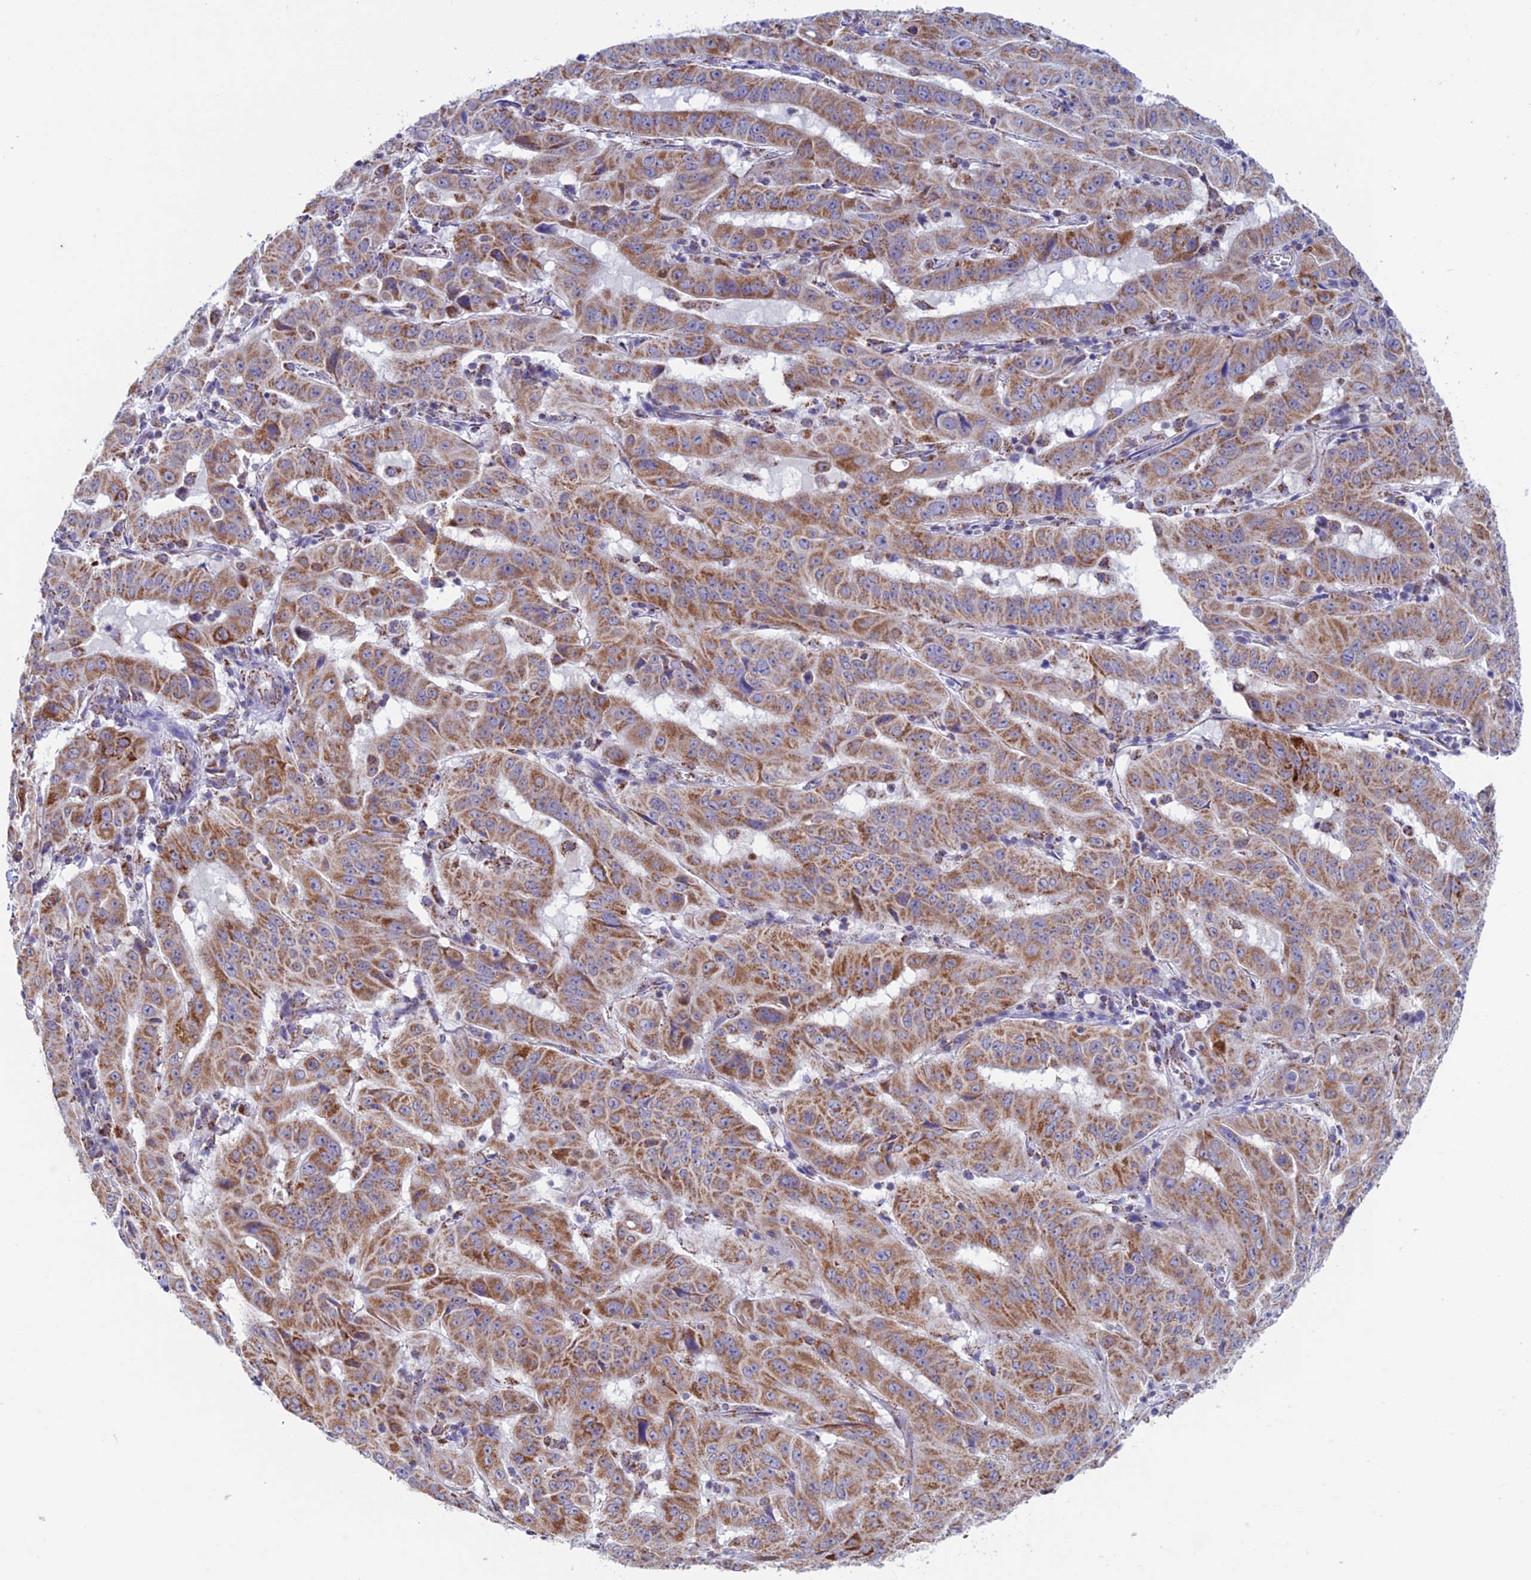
{"staining": {"intensity": "moderate", "quantity": ">75%", "location": "cytoplasmic/membranous"}, "tissue": "pancreatic cancer", "cell_type": "Tumor cells", "image_type": "cancer", "snomed": [{"axis": "morphology", "description": "Adenocarcinoma, NOS"}, {"axis": "topography", "description": "Pancreas"}], "caption": "DAB (3,3'-diaminobenzidine) immunohistochemical staining of human adenocarcinoma (pancreatic) shows moderate cytoplasmic/membranous protein expression in about >75% of tumor cells.", "gene": "ZNG1B", "patient": {"sex": "male", "age": 63}}